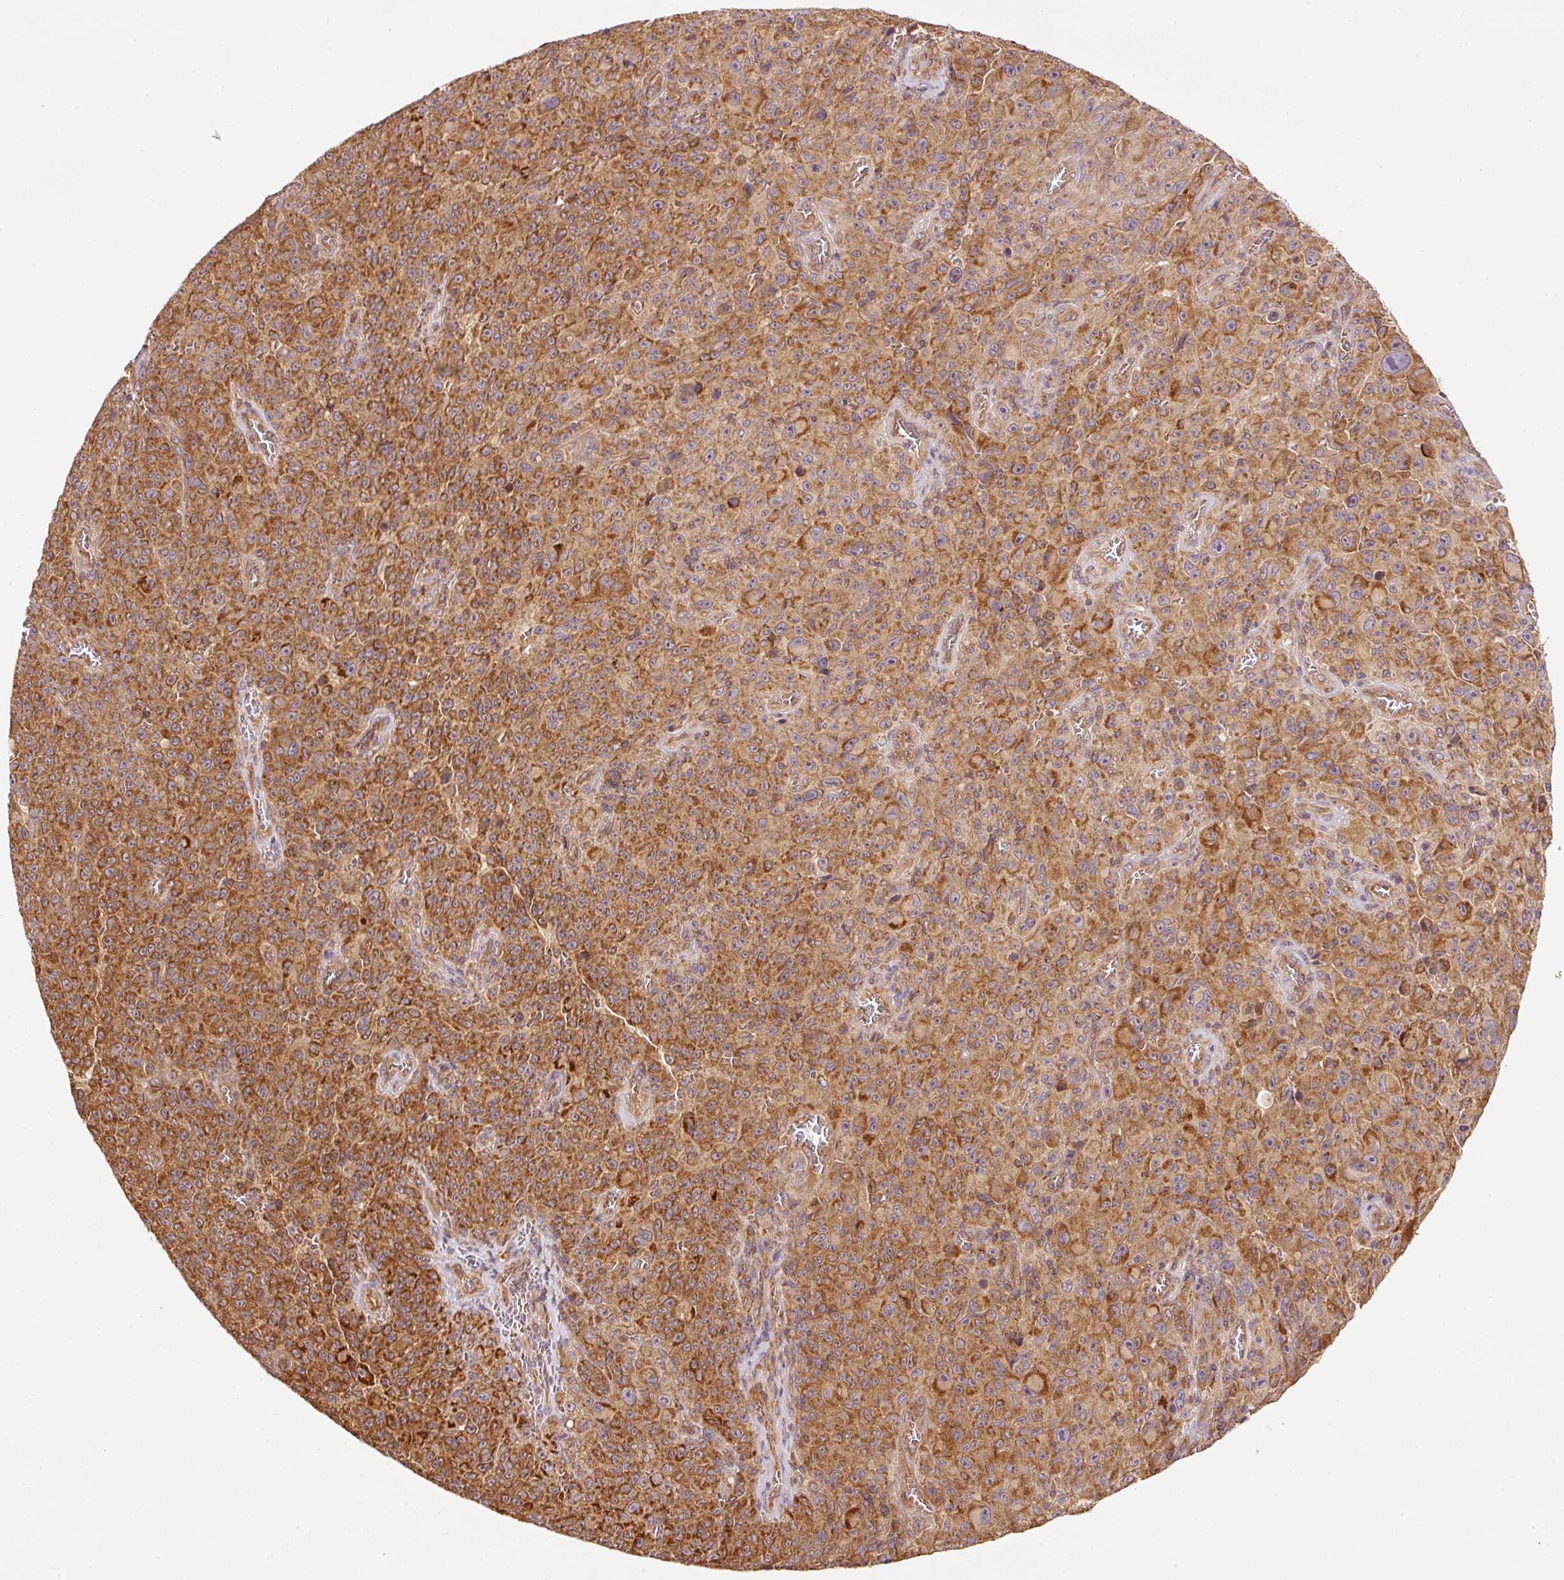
{"staining": {"intensity": "strong", "quantity": ">75%", "location": "cytoplasmic/membranous"}, "tissue": "melanoma", "cell_type": "Tumor cells", "image_type": "cancer", "snomed": [{"axis": "morphology", "description": "Malignant melanoma, NOS"}, {"axis": "topography", "description": "Skin"}], "caption": "Immunohistochemistry (IHC) photomicrograph of neoplastic tissue: human melanoma stained using immunohistochemistry reveals high levels of strong protein expression localized specifically in the cytoplasmic/membranous of tumor cells, appearing as a cytoplasmic/membranous brown color.", "gene": "ADCY4", "patient": {"sex": "female", "age": 82}}